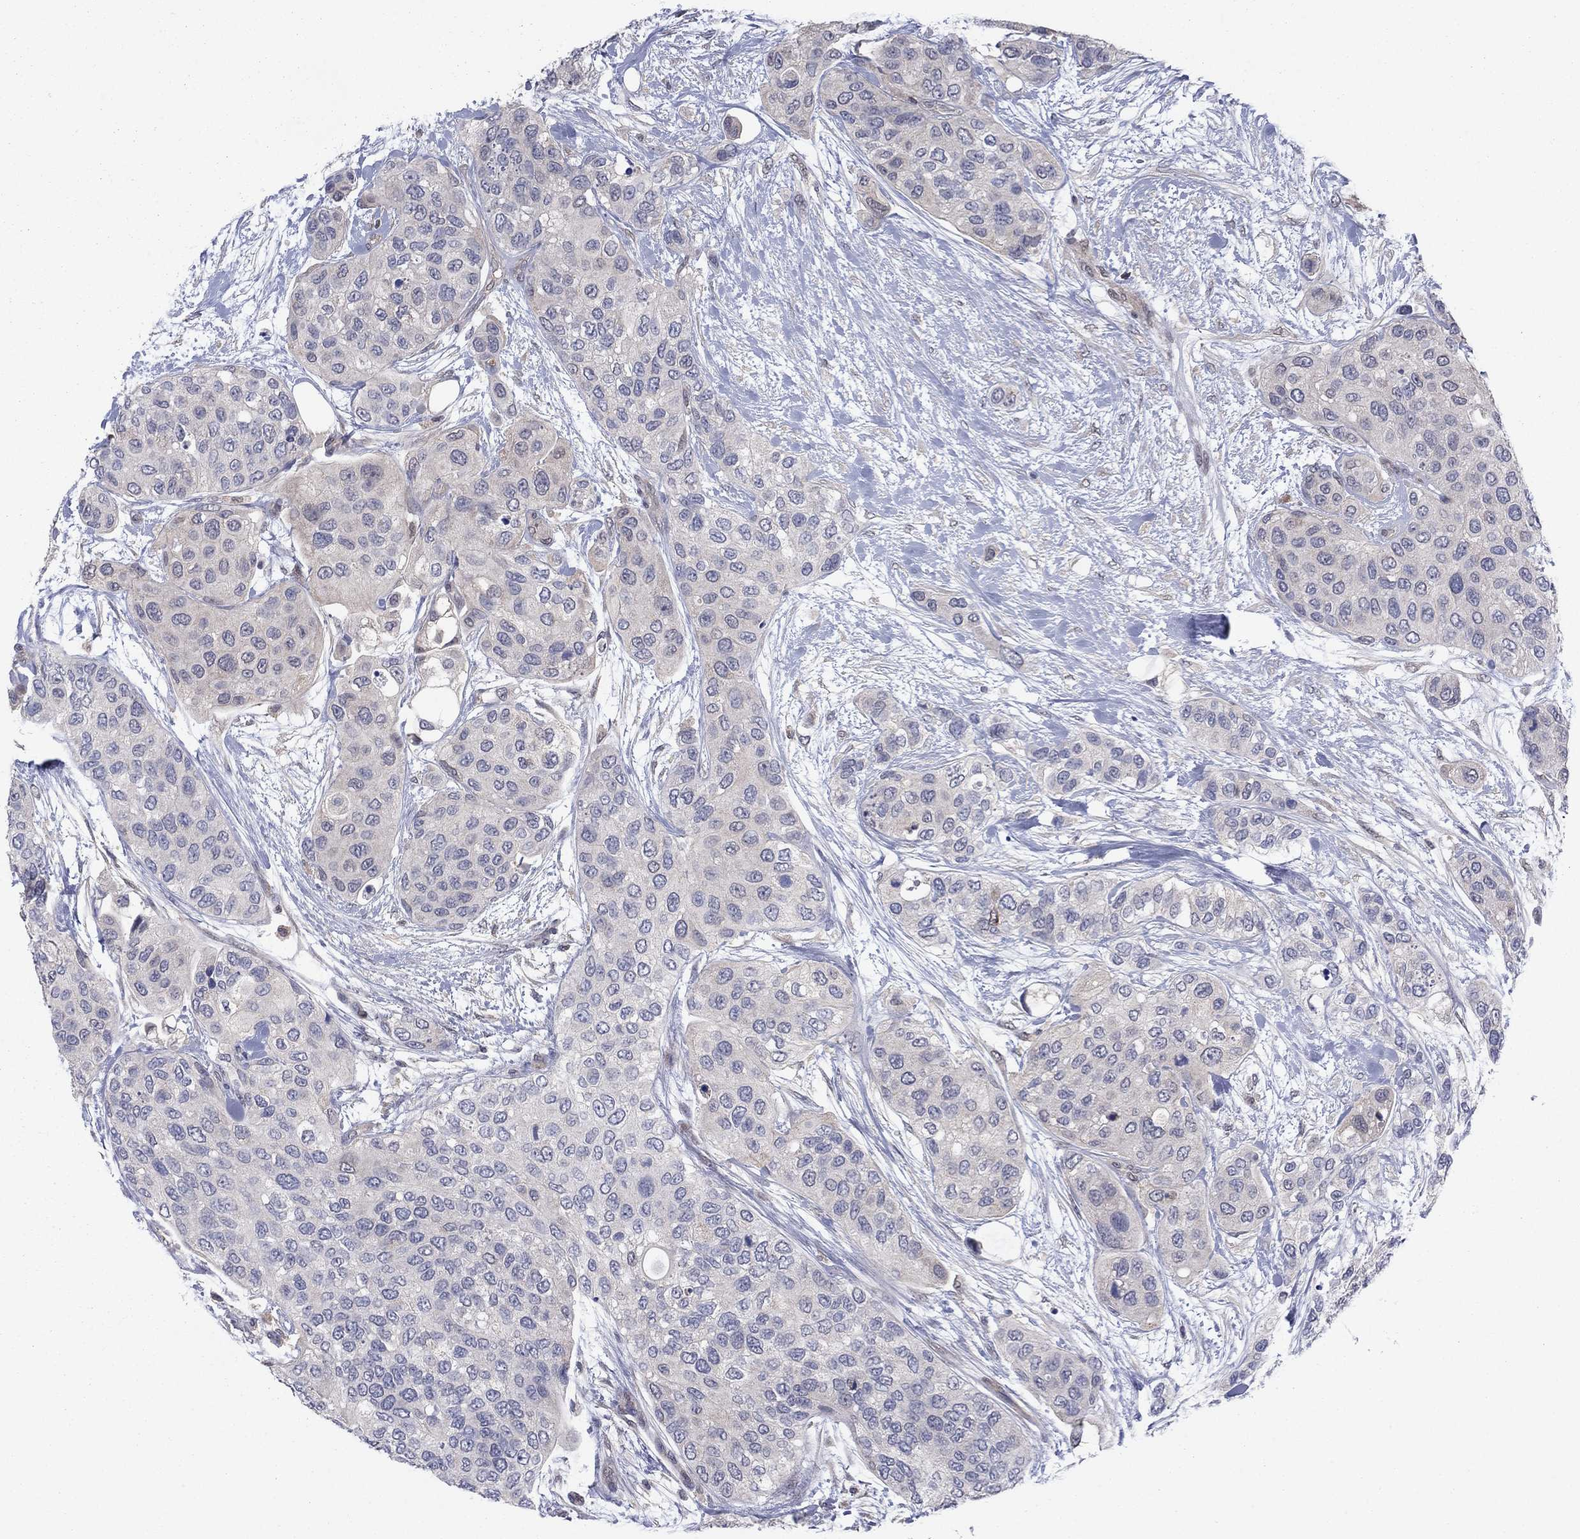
{"staining": {"intensity": "negative", "quantity": "none", "location": "none"}, "tissue": "urothelial cancer", "cell_type": "Tumor cells", "image_type": "cancer", "snomed": [{"axis": "morphology", "description": "Urothelial carcinoma, High grade"}, {"axis": "topography", "description": "Urinary bladder"}], "caption": "Micrograph shows no significant protein staining in tumor cells of urothelial cancer.", "gene": "GRHPR", "patient": {"sex": "male", "age": 77}}